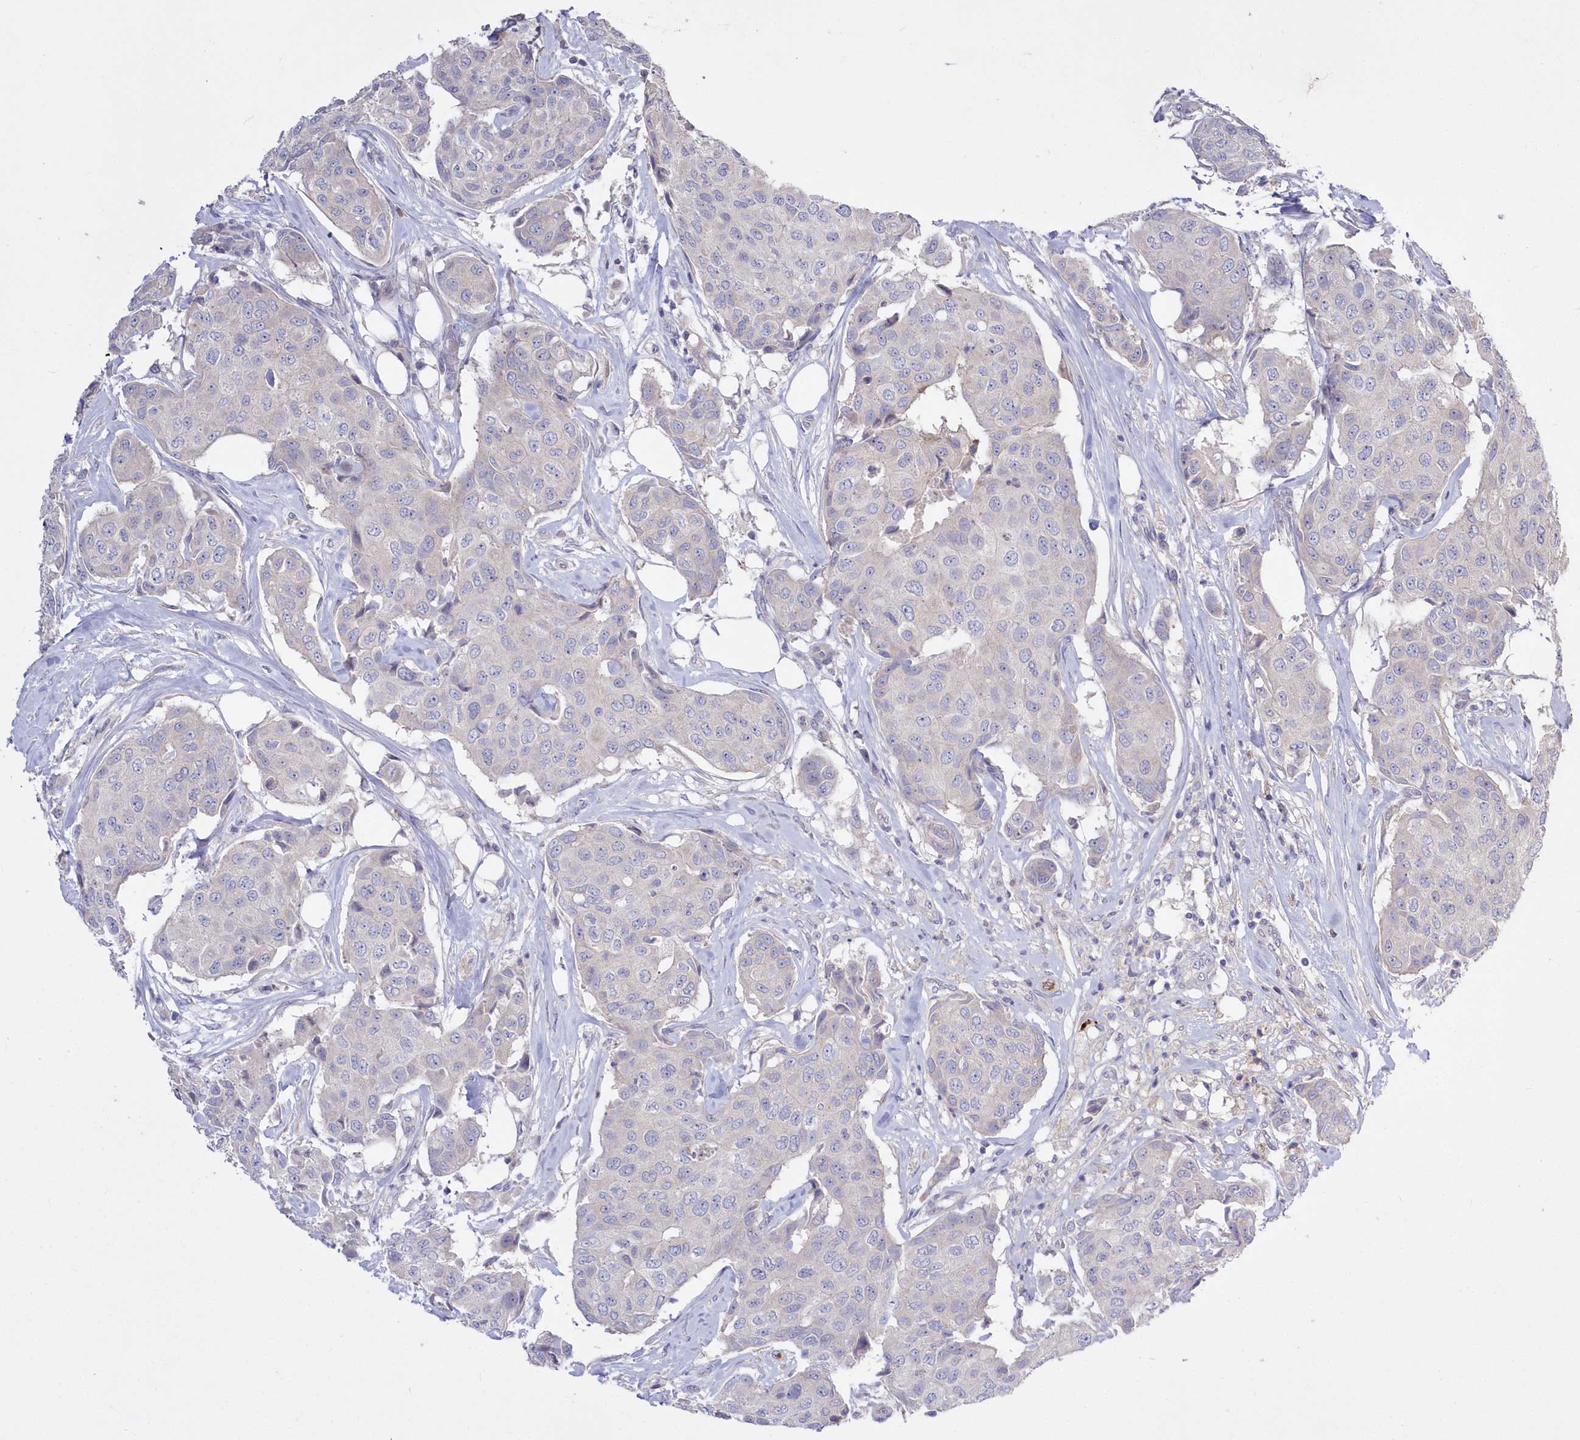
{"staining": {"intensity": "negative", "quantity": "none", "location": "none"}, "tissue": "breast cancer", "cell_type": "Tumor cells", "image_type": "cancer", "snomed": [{"axis": "morphology", "description": "Duct carcinoma"}, {"axis": "topography", "description": "Breast"}], "caption": "The immunohistochemistry histopathology image has no significant staining in tumor cells of breast cancer tissue. The staining was performed using DAB to visualize the protein expression in brown, while the nuclei were stained in blue with hematoxylin (Magnification: 20x).", "gene": "WBP1L", "patient": {"sex": "female", "age": 80}}